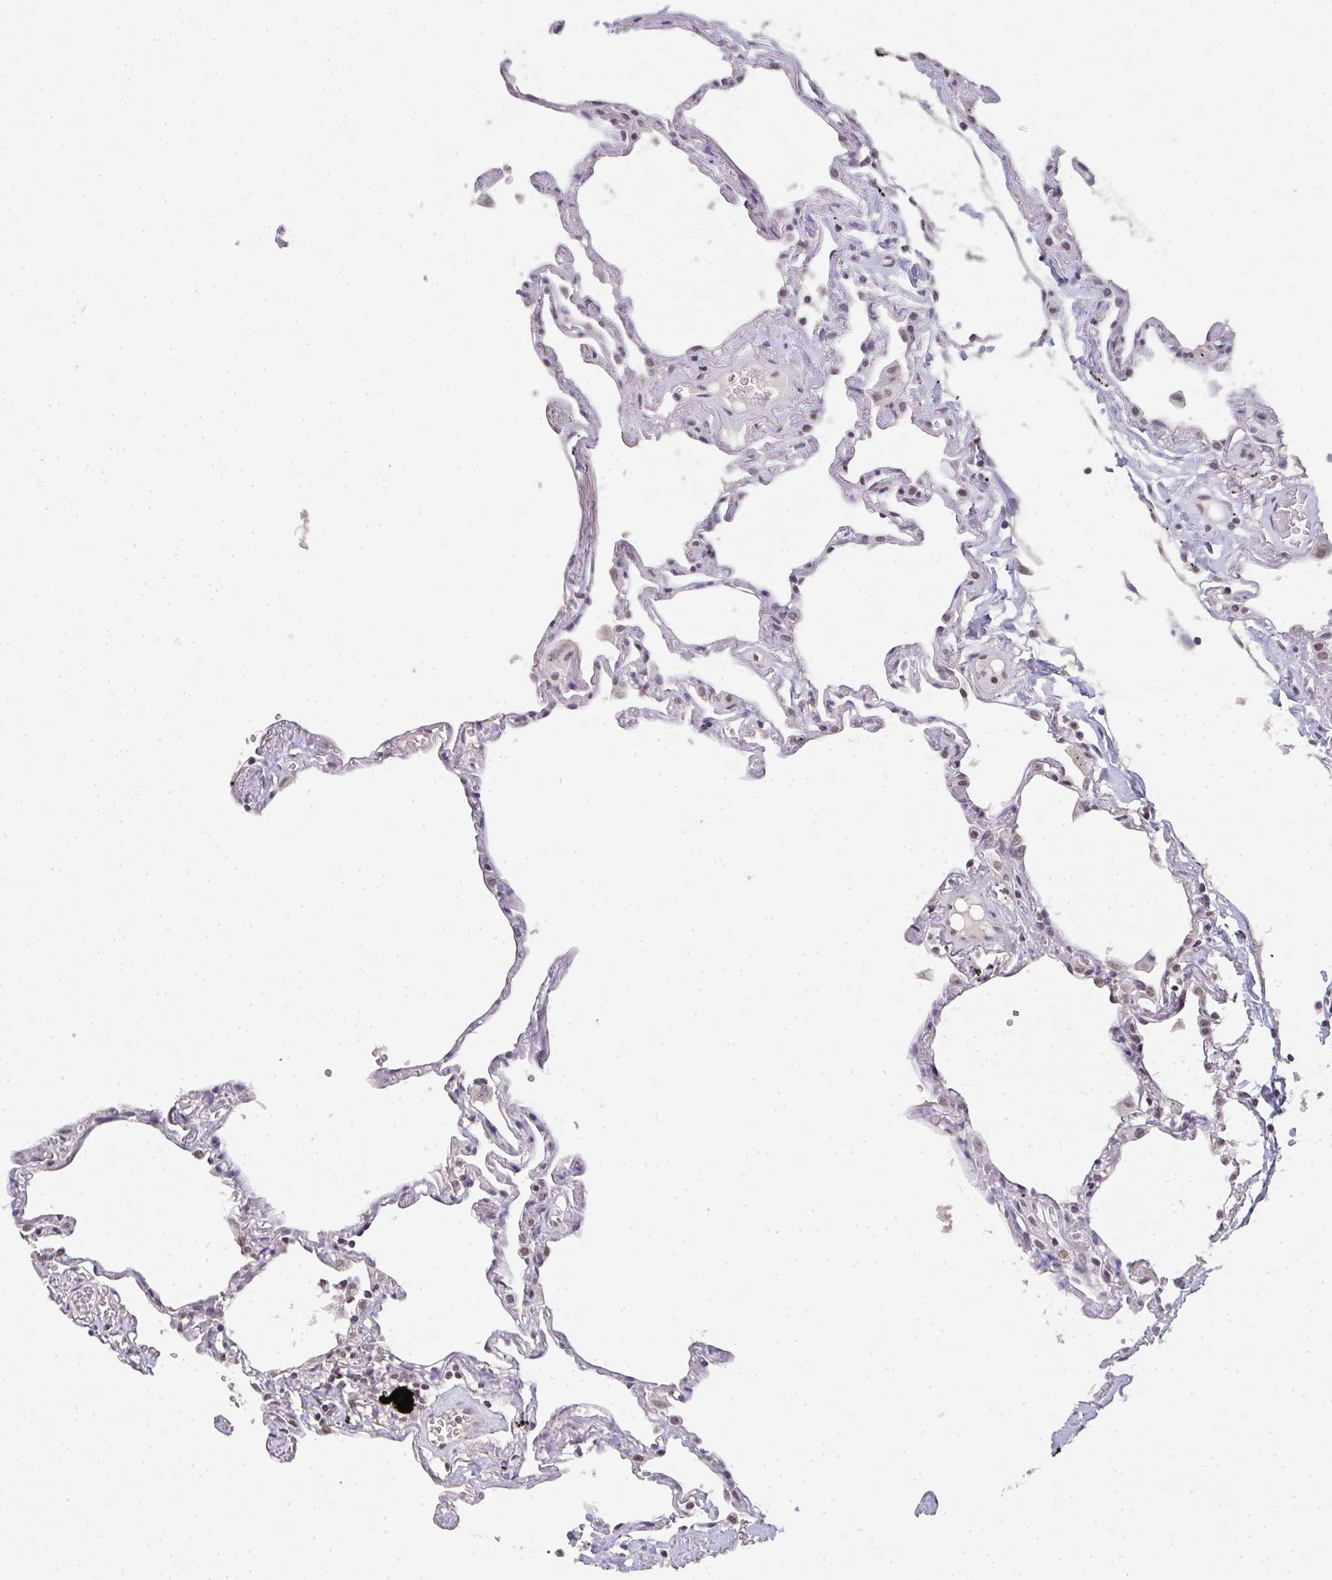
{"staining": {"intensity": "weak", "quantity": "25%-75%", "location": "nuclear"}, "tissue": "lung", "cell_type": "Alveolar cells", "image_type": "normal", "snomed": [{"axis": "morphology", "description": "Normal tissue, NOS"}, {"axis": "topography", "description": "Lung"}], "caption": "Immunohistochemical staining of normal lung displays low levels of weak nuclear staining in about 25%-75% of alveolar cells. The protein is stained brown, and the nuclei are stained in blue (DAB IHC with brightfield microscopy, high magnification).", "gene": "DKC1", "patient": {"sex": "female", "age": 67}}